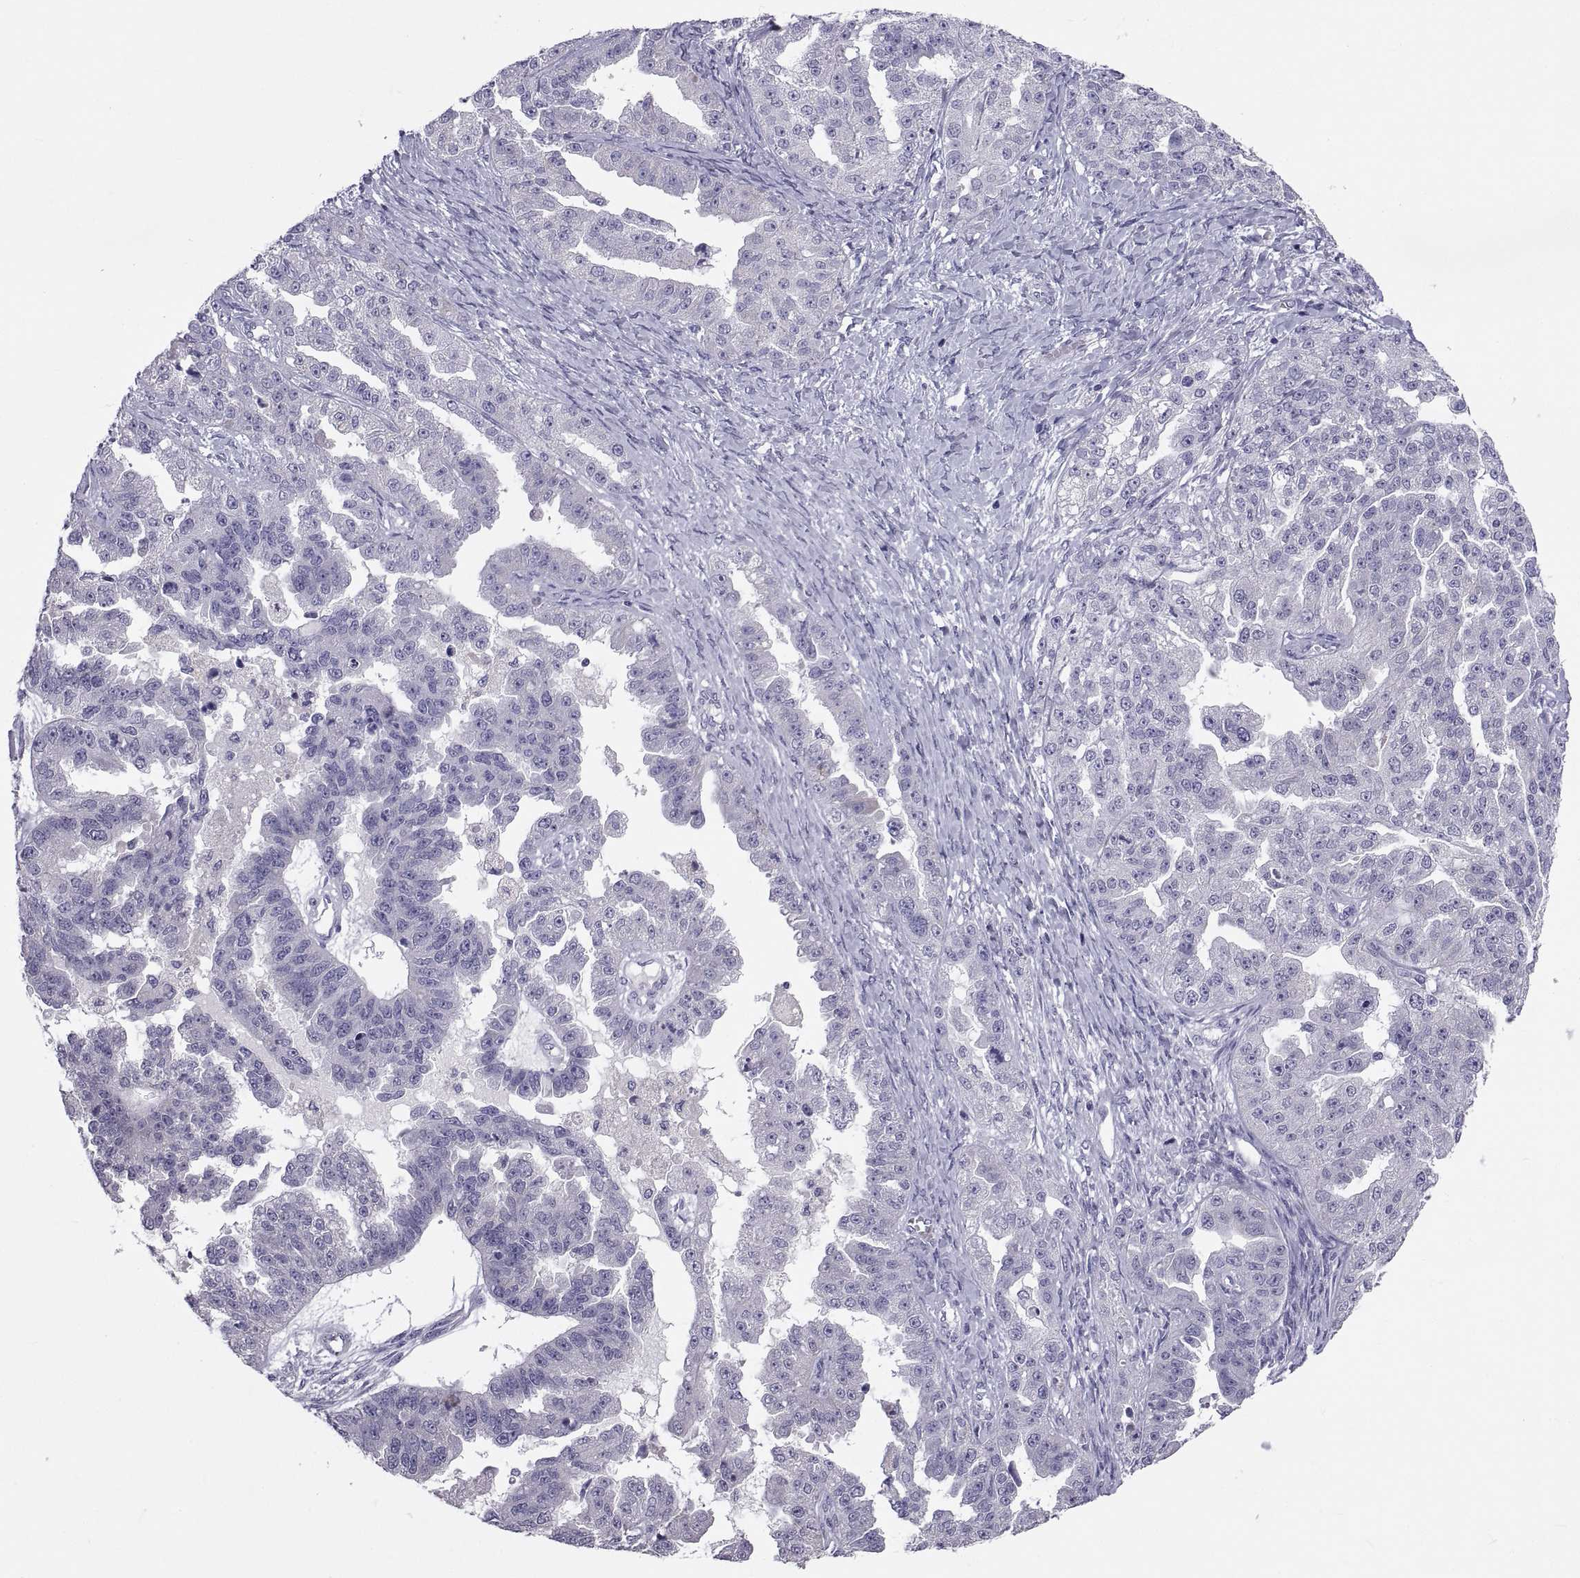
{"staining": {"intensity": "negative", "quantity": "none", "location": "none"}, "tissue": "ovarian cancer", "cell_type": "Tumor cells", "image_type": "cancer", "snomed": [{"axis": "morphology", "description": "Cystadenocarcinoma, serous, NOS"}, {"axis": "topography", "description": "Ovary"}], "caption": "An IHC photomicrograph of ovarian cancer (serous cystadenocarcinoma) is shown. There is no staining in tumor cells of ovarian cancer (serous cystadenocarcinoma).", "gene": "IGSF1", "patient": {"sex": "female", "age": 58}}